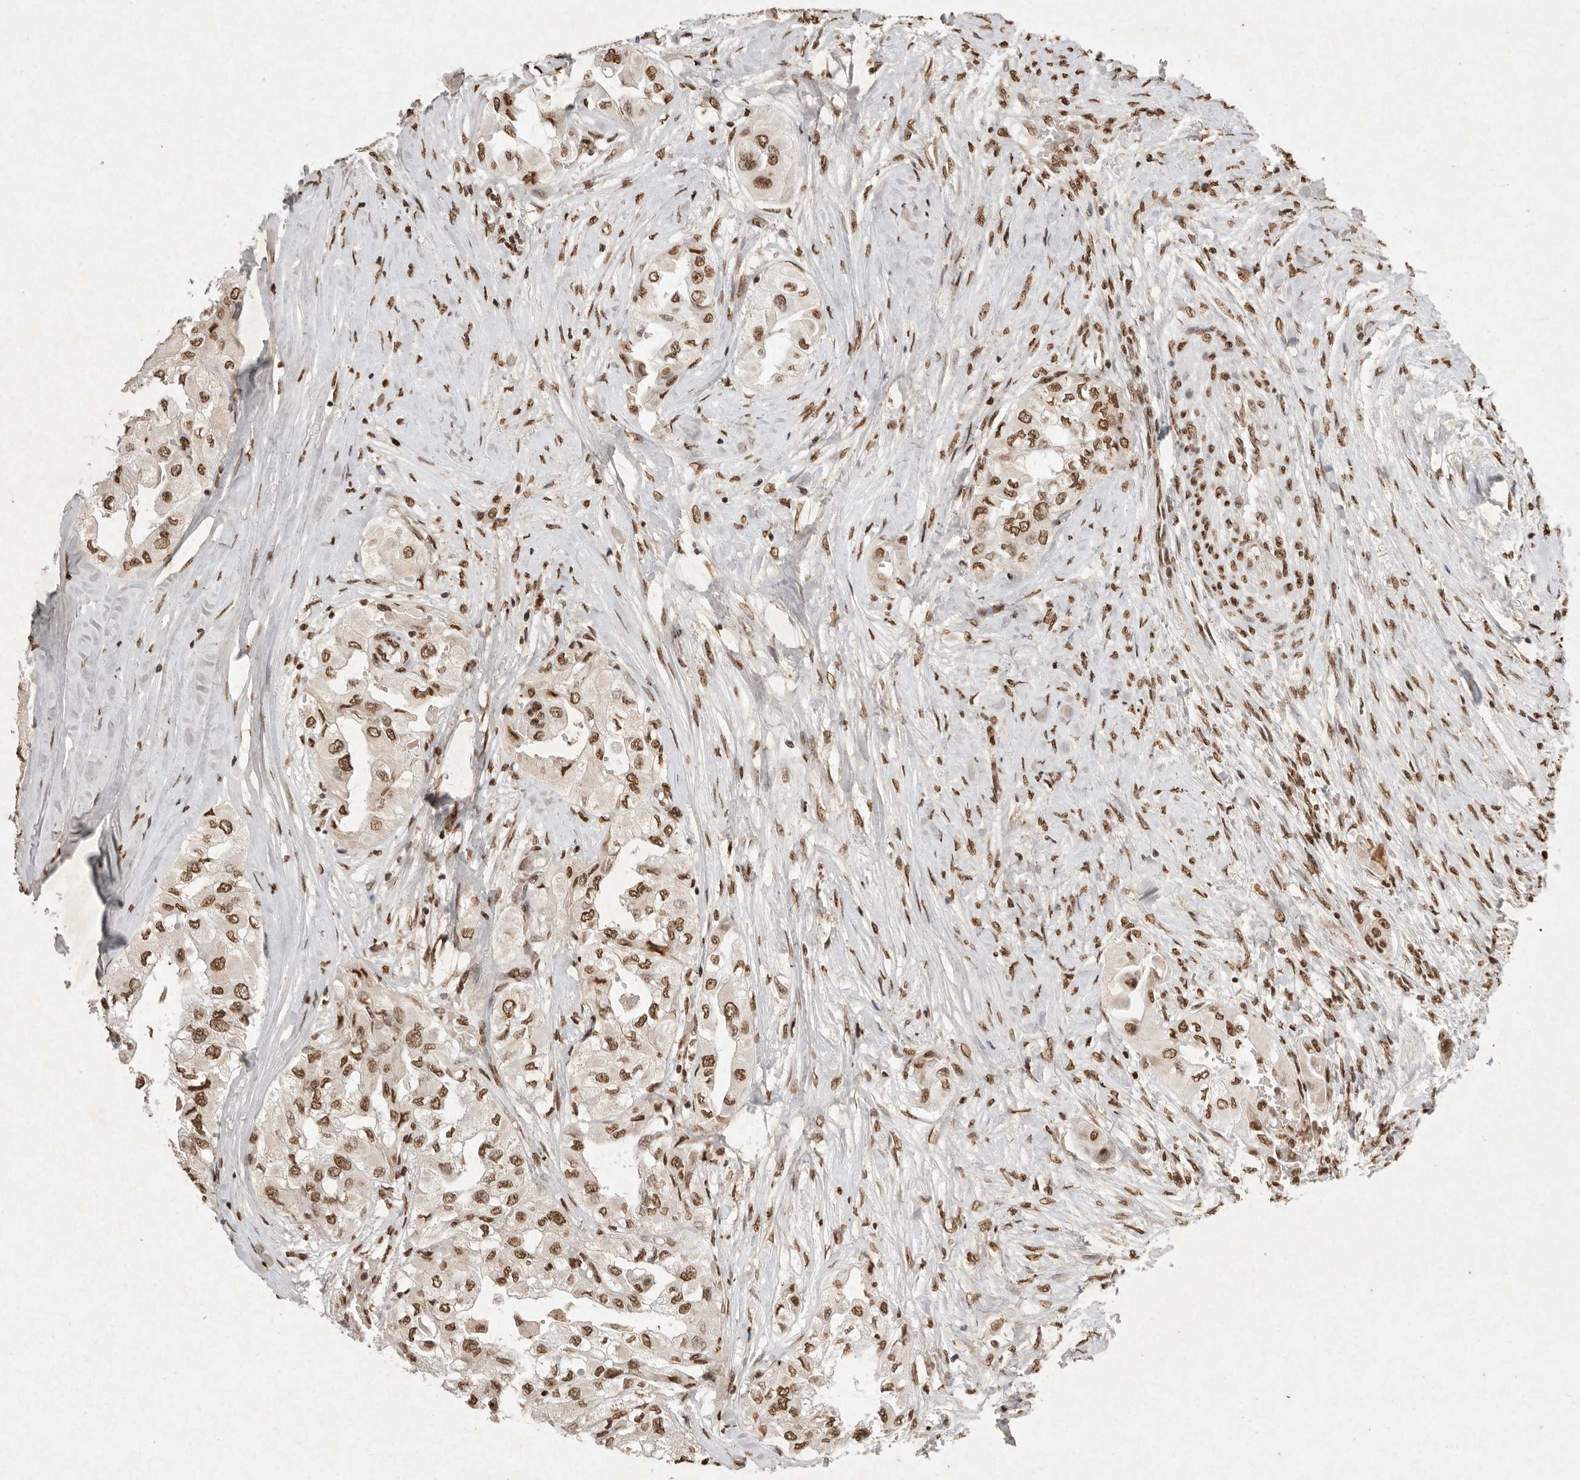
{"staining": {"intensity": "moderate", "quantity": ">75%", "location": "nuclear"}, "tissue": "thyroid cancer", "cell_type": "Tumor cells", "image_type": "cancer", "snomed": [{"axis": "morphology", "description": "Papillary adenocarcinoma, NOS"}, {"axis": "topography", "description": "Thyroid gland"}], "caption": "Thyroid cancer stained for a protein shows moderate nuclear positivity in tumor cells.", "gene": "NKX3-2", "patient": {"sex": "female", "age": 59}}